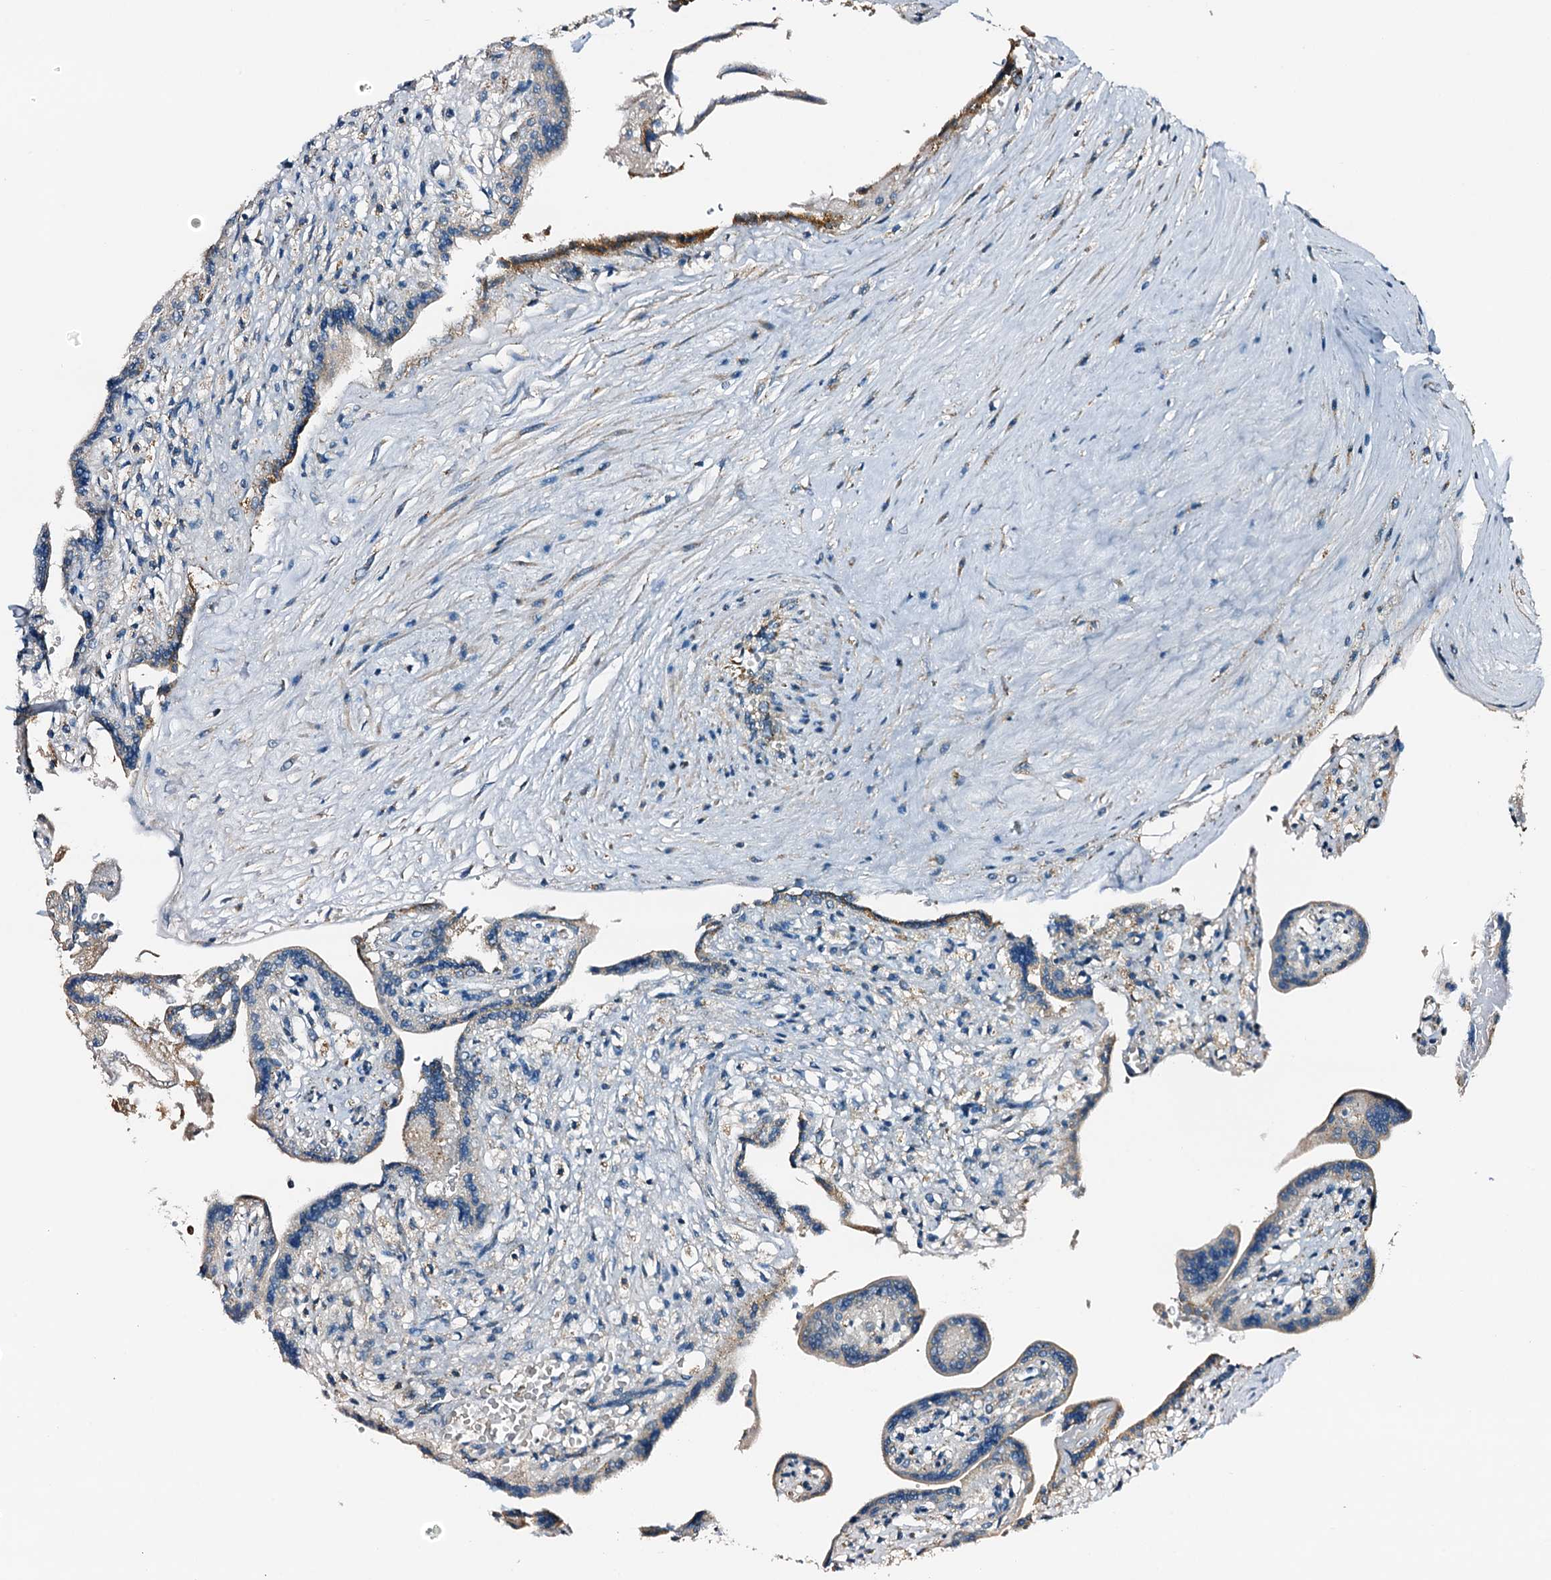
{"staining": {"intensity": "moderate", "quantity": ">75%", "location": "cytoplasmic/membranous"}, "tissue": "placenta", "cell_type": "Trophoblastic cells", "image_type": "normal", "snomed": [{"axis": "morphology", "description": "Normal tissue, NOS"}, {"axis": "topography", "description": "Placenta"}], "caption": "Protein positivity by immunohistochemistry reveals moderate cytoplasmic/membranous positivity in about >75% of trophoblastic cells in benign placenta.", "gene": "POC1A", "patient": {"sex": "female", "age": 37}}